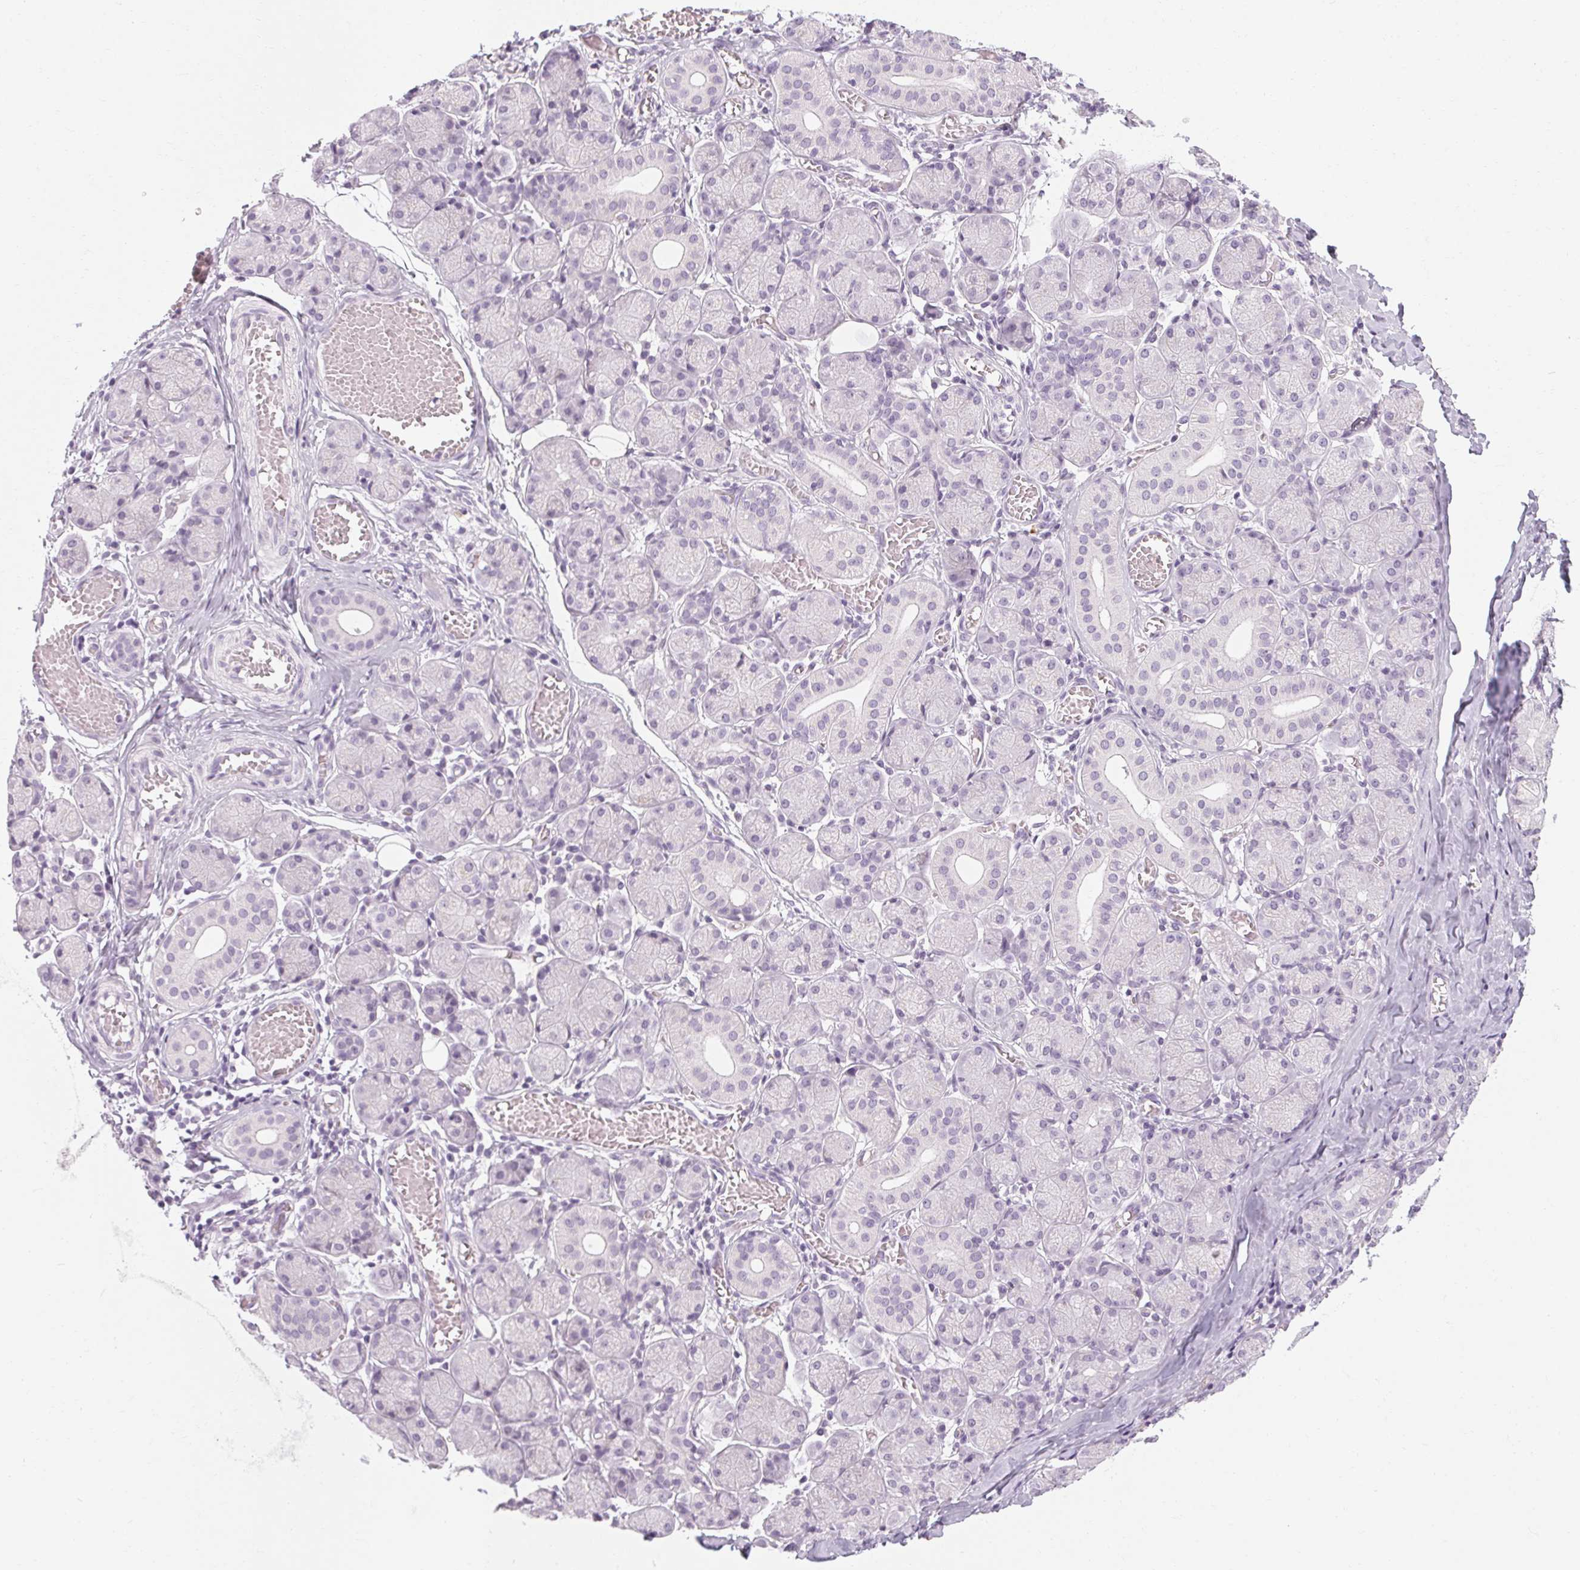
{"staining": {"intensity": "negative", "quantity": "none", "location": "none"}, "tissue": "salivary gland", "cell_type": "Glandular cells", "image_type": "normal", "snomed": [{"axis": "morphology", "description": "Normal tissue, NOS"}, {"axis": "topography", "description": "Salivary gland"}, {"axis": "topography", "description": "Peripheral nerve tissue"}], "caption": "Glandular cells show no significant protein staining in unremarkable salivary gland. (Brightfield microscopy of DAB (3,3'-diaminobenzidine) immunohistochemistry (IHC) at high magnification).", "gene": "POMC", "patient": {"sex": "female", "age": 24}}